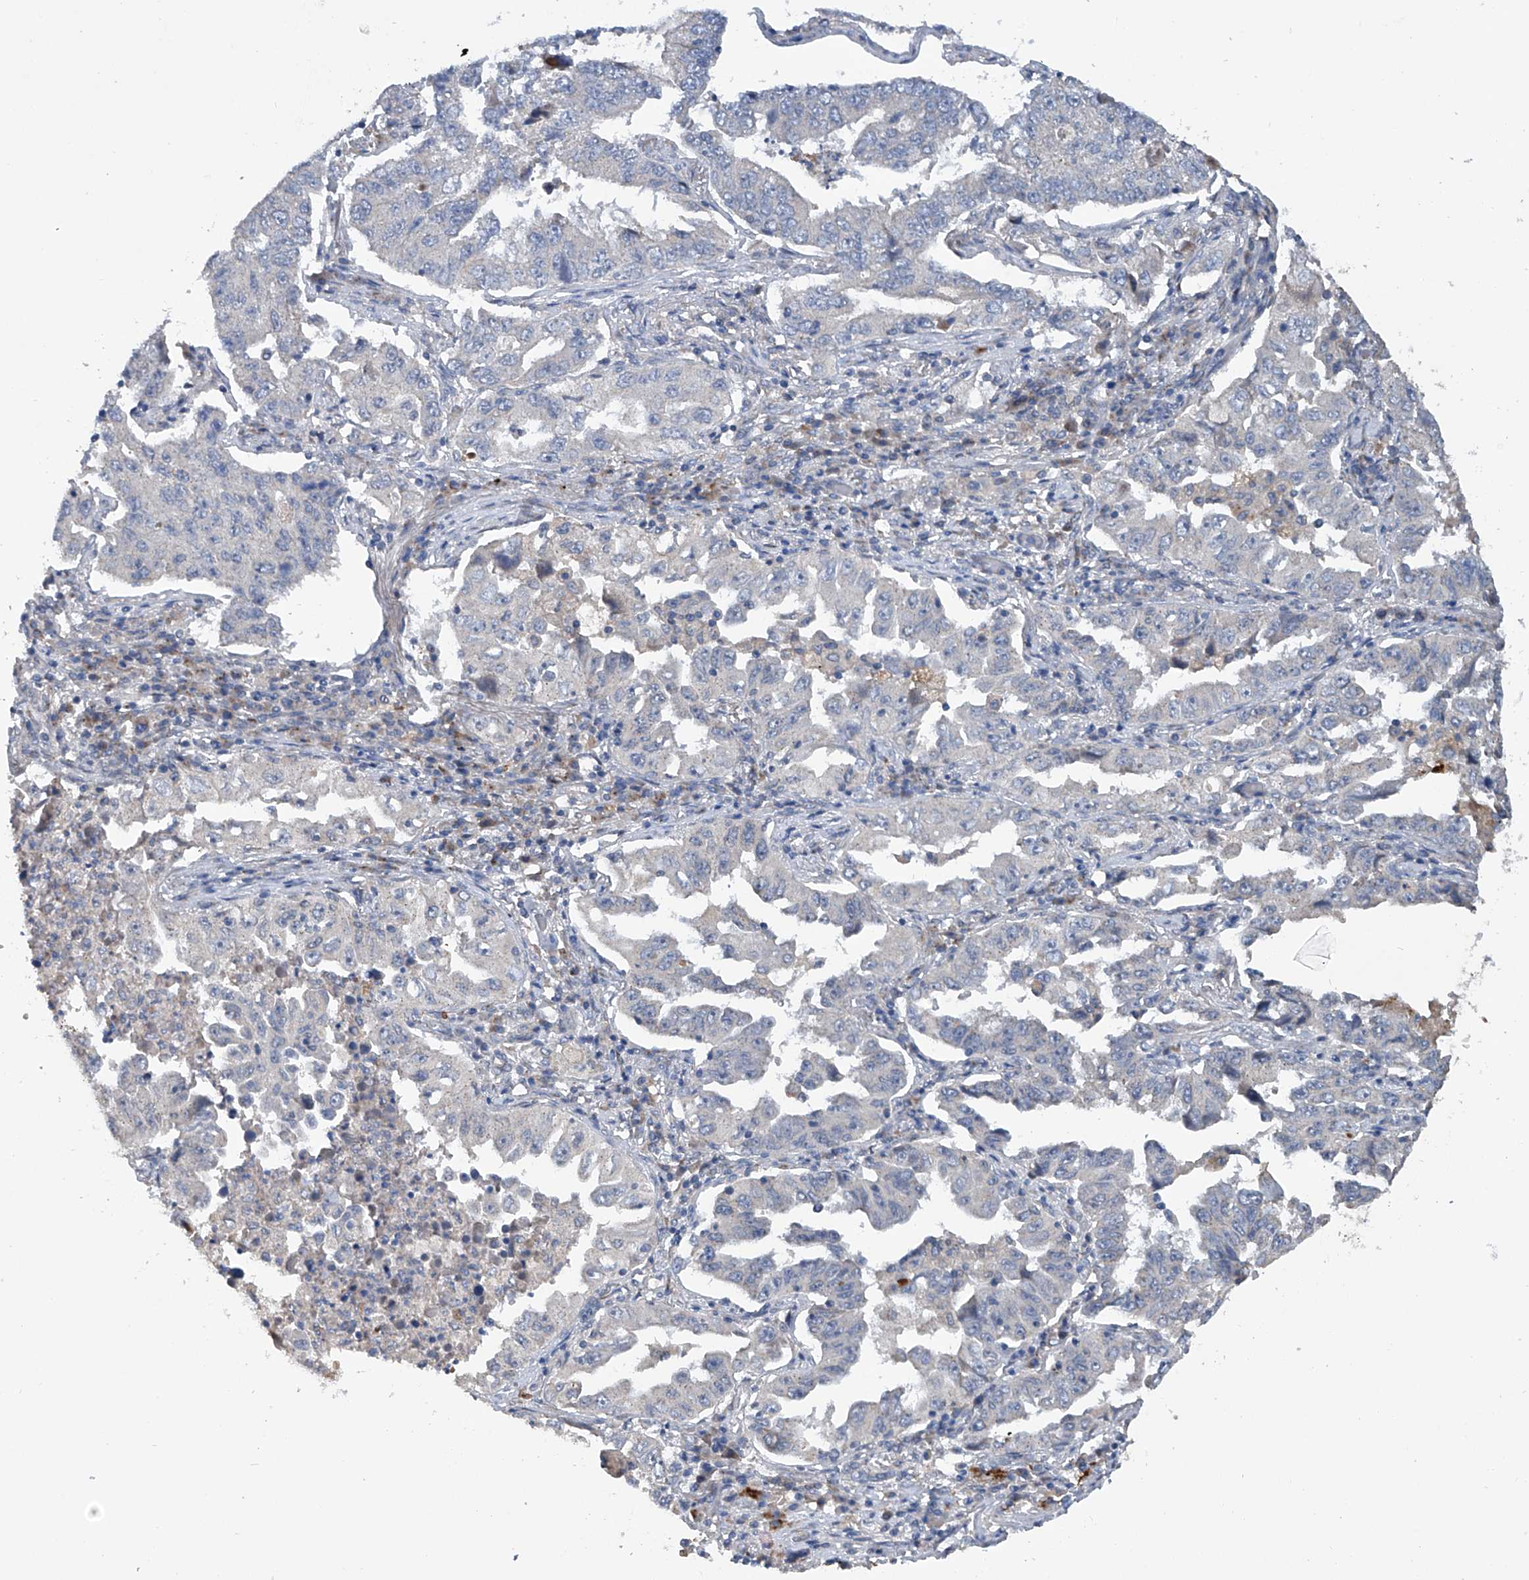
{"staining": {"intensity": "negative", "quantity": "none", "location": "none"}, "tissue": "lung cancer", "cell_type": "Tumor cells", "image_type": "cancer", "snomed": [{"axis": "morphology", "description": "Adenocarcinoma, NOS"}, {"axis": "topography", "description": "Lung"}], "caption": "Immunohistochemical staining of lung adenocarcinoma reveals no significant positivity in tumor cells. (DAB immunohistochemistry with hematoxylin counter stain).", "gene": "PCSK5", "patient": {"sex": "female", "age": 51}}